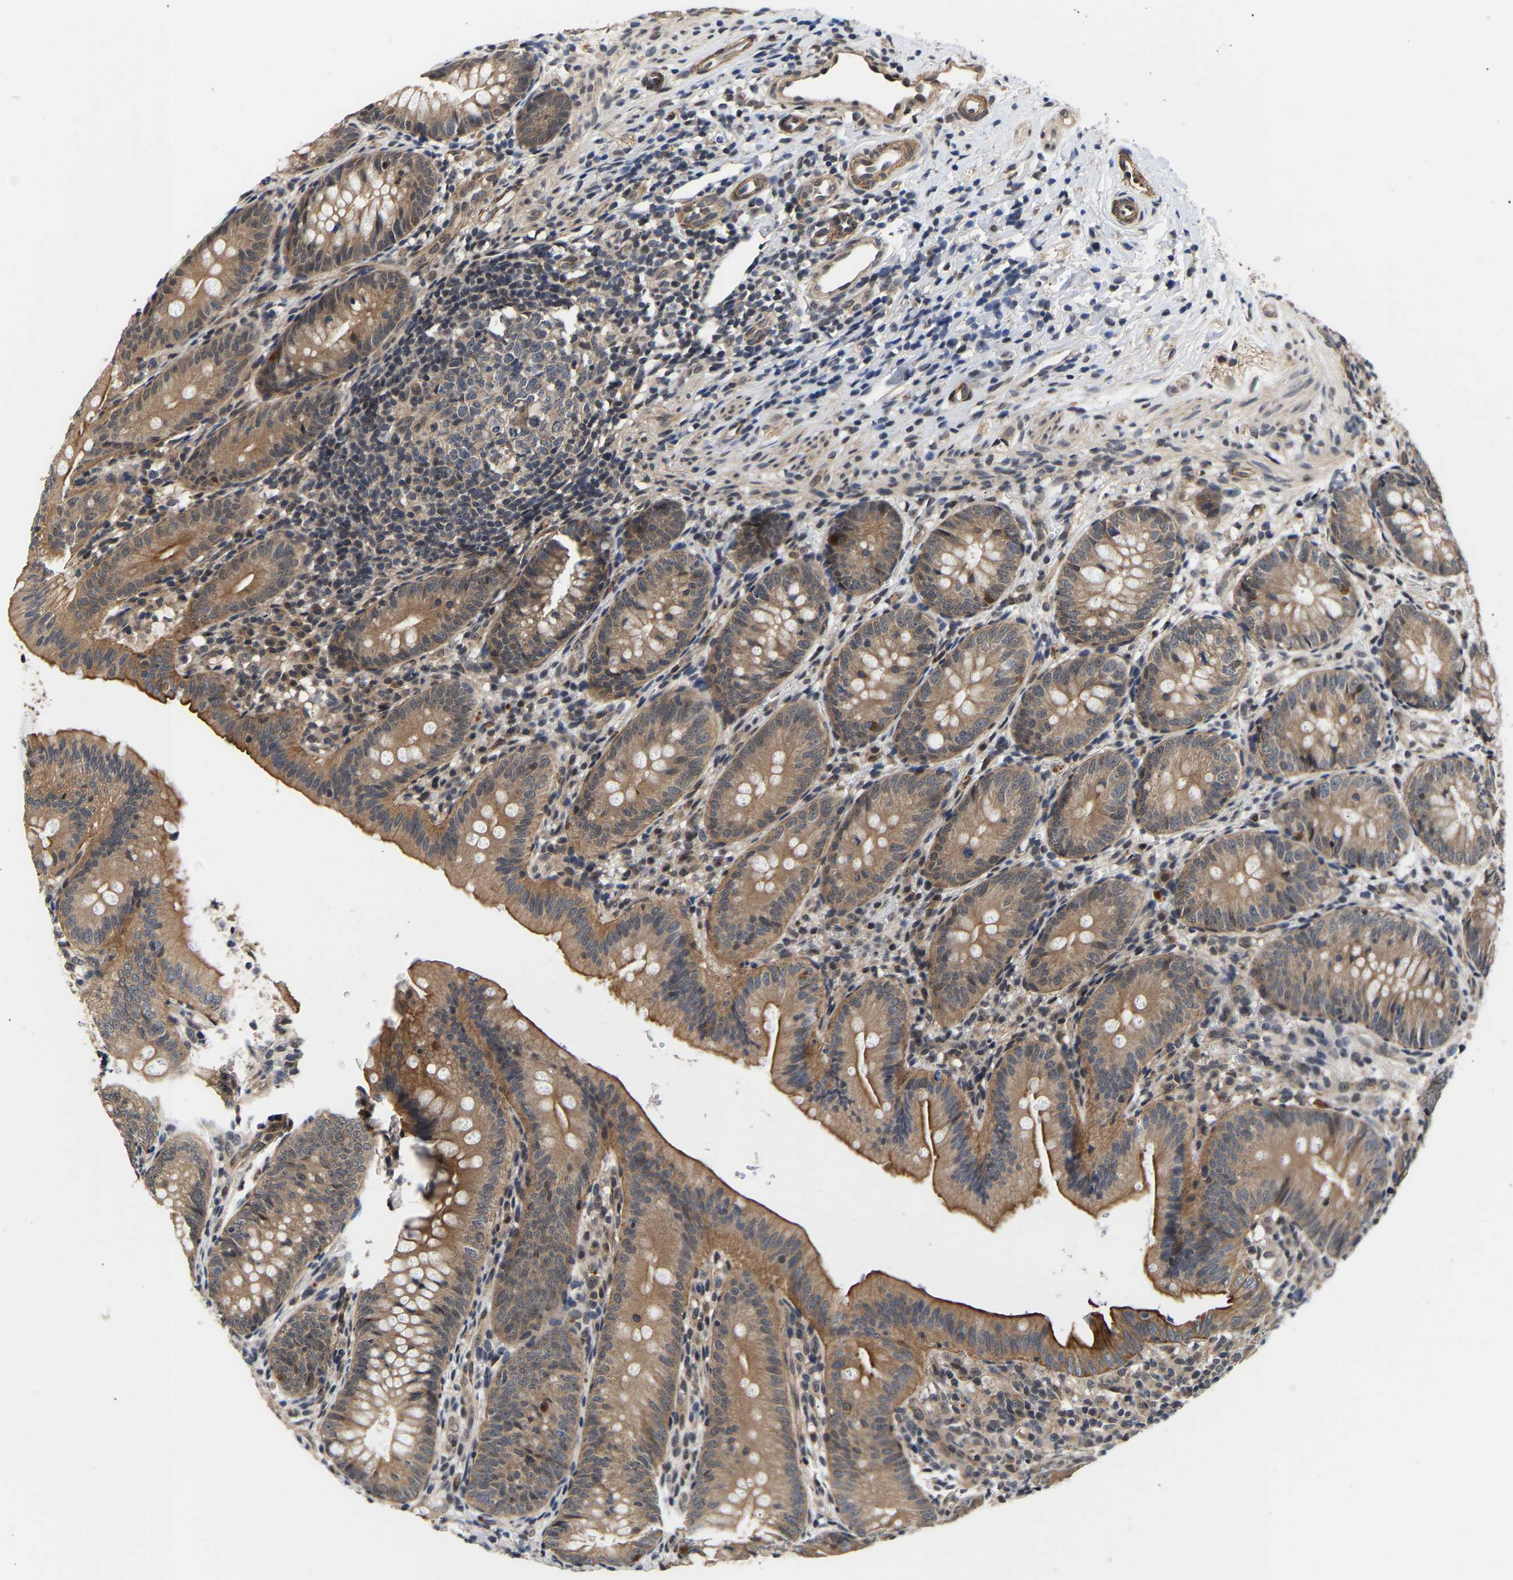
{"staining": {"intensity": "moderate", "quantity": ">75%", "location": "cytoplasmic/membranous"}, "tissue": "appendix", "cell_type": "Glandular cells", "image_type": "normal", "snomed": [{"axis": "morphology", "description": "Normal tissue, NOS"}, {"axis": "topography", "description": "Appendix"}], "caption": "Protein staining of normal appendix shows moderate cytoplasmic/membranous positivity in about >75% of glandular cells.", "gene": "METTL16", "patient": {"sex": "male", "age": 1}}